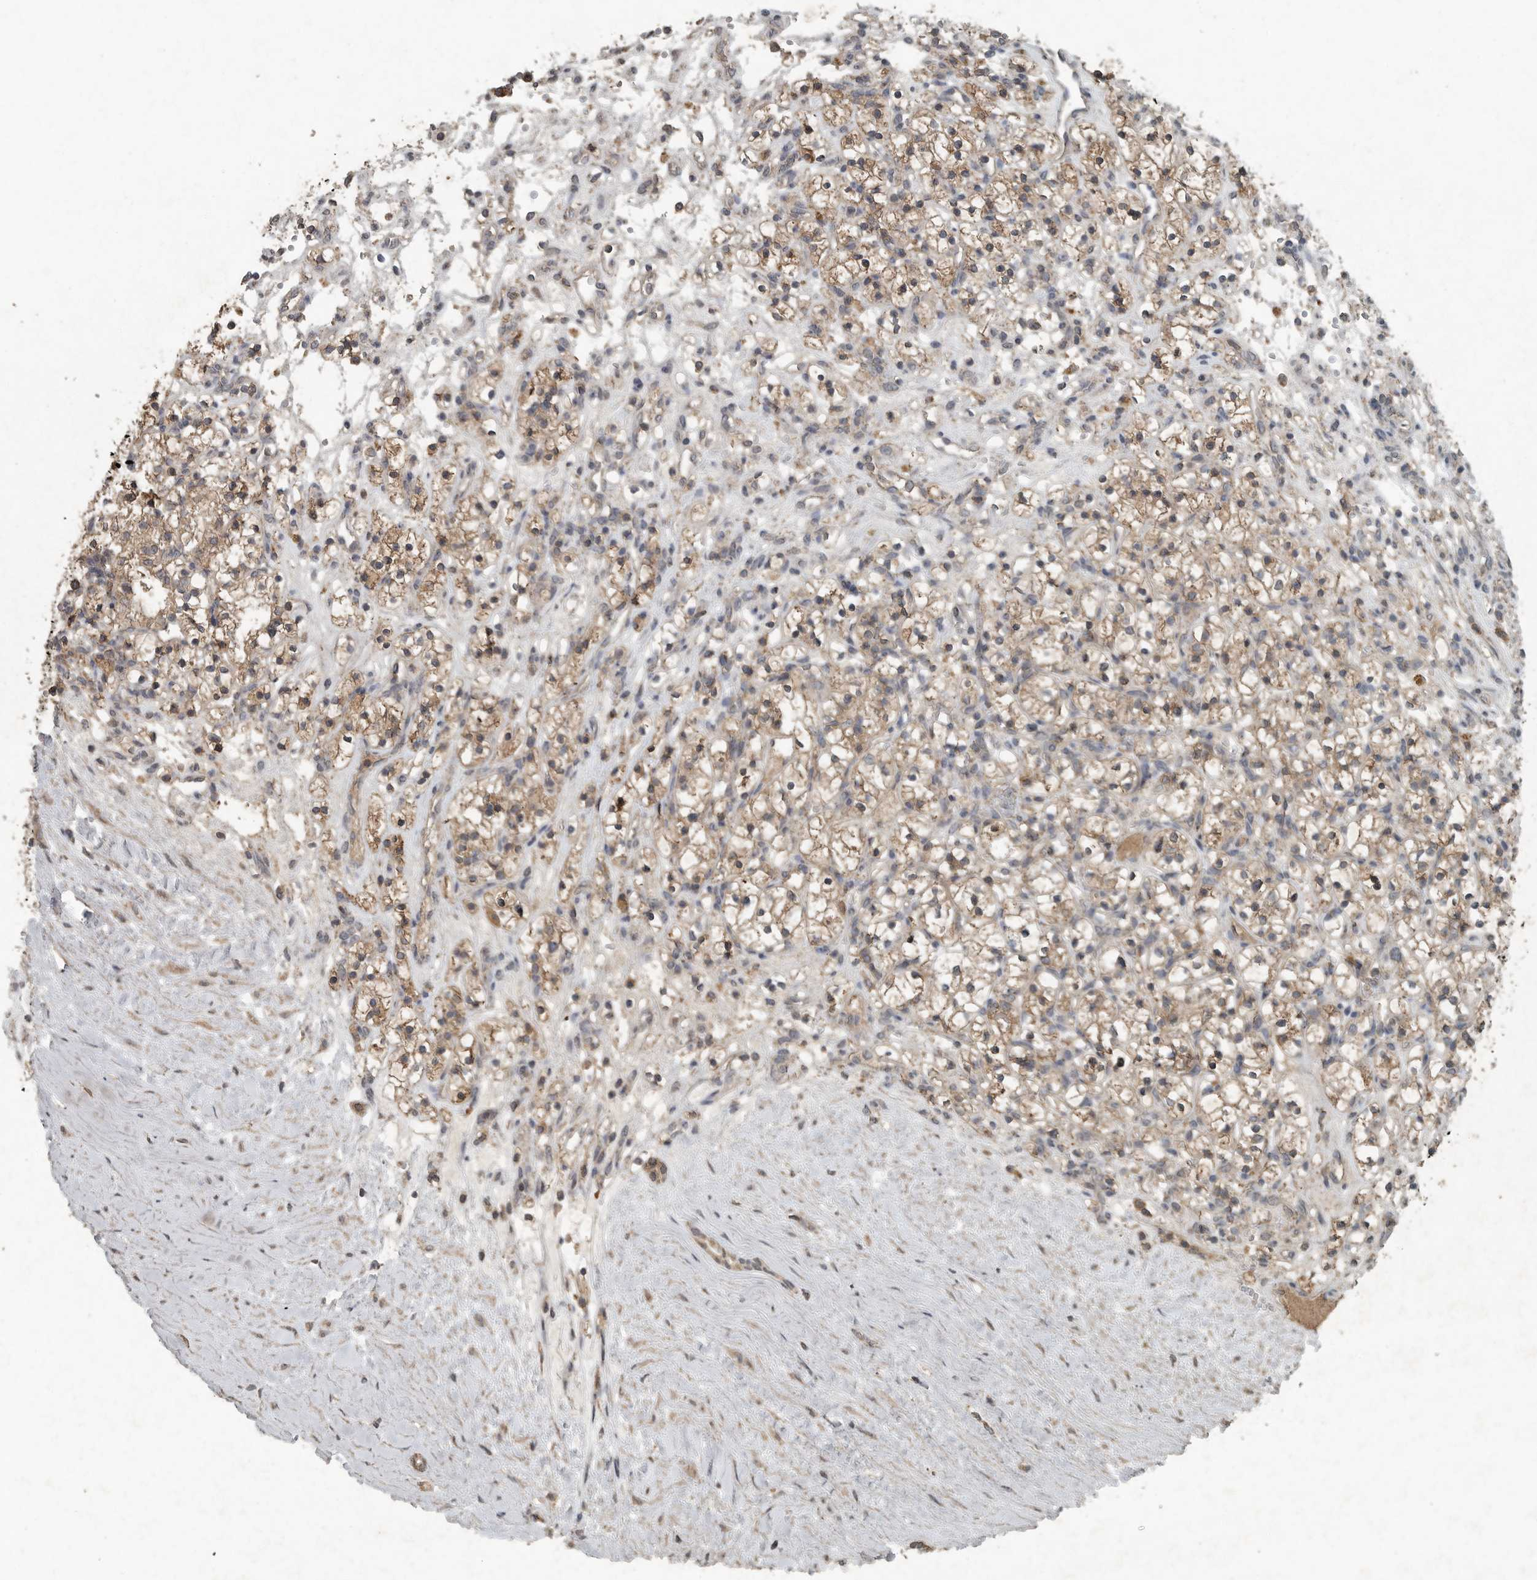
{"staining": {"intensity": "weak", "quantity": ">75%", "location": "cytoplasmic/membranous"}, "tissue": "renal cancer", "cell_type": "Tumor cells", "image_type": "cancer", "snomed": [{"axis": "morphology", "description": "Adenocarcinoma, NOS"}, {"axis": "topography", "description": "Kidney"}], "caption": "There is low levels of weak cytoplasmic/membranous positivity in tumor cells of renal adenocarcinoma, as demonstrated by immunohistochemical staining (brown color).", "gene": "IL6ST", "patient": {"sex": "female", "age": 57}}